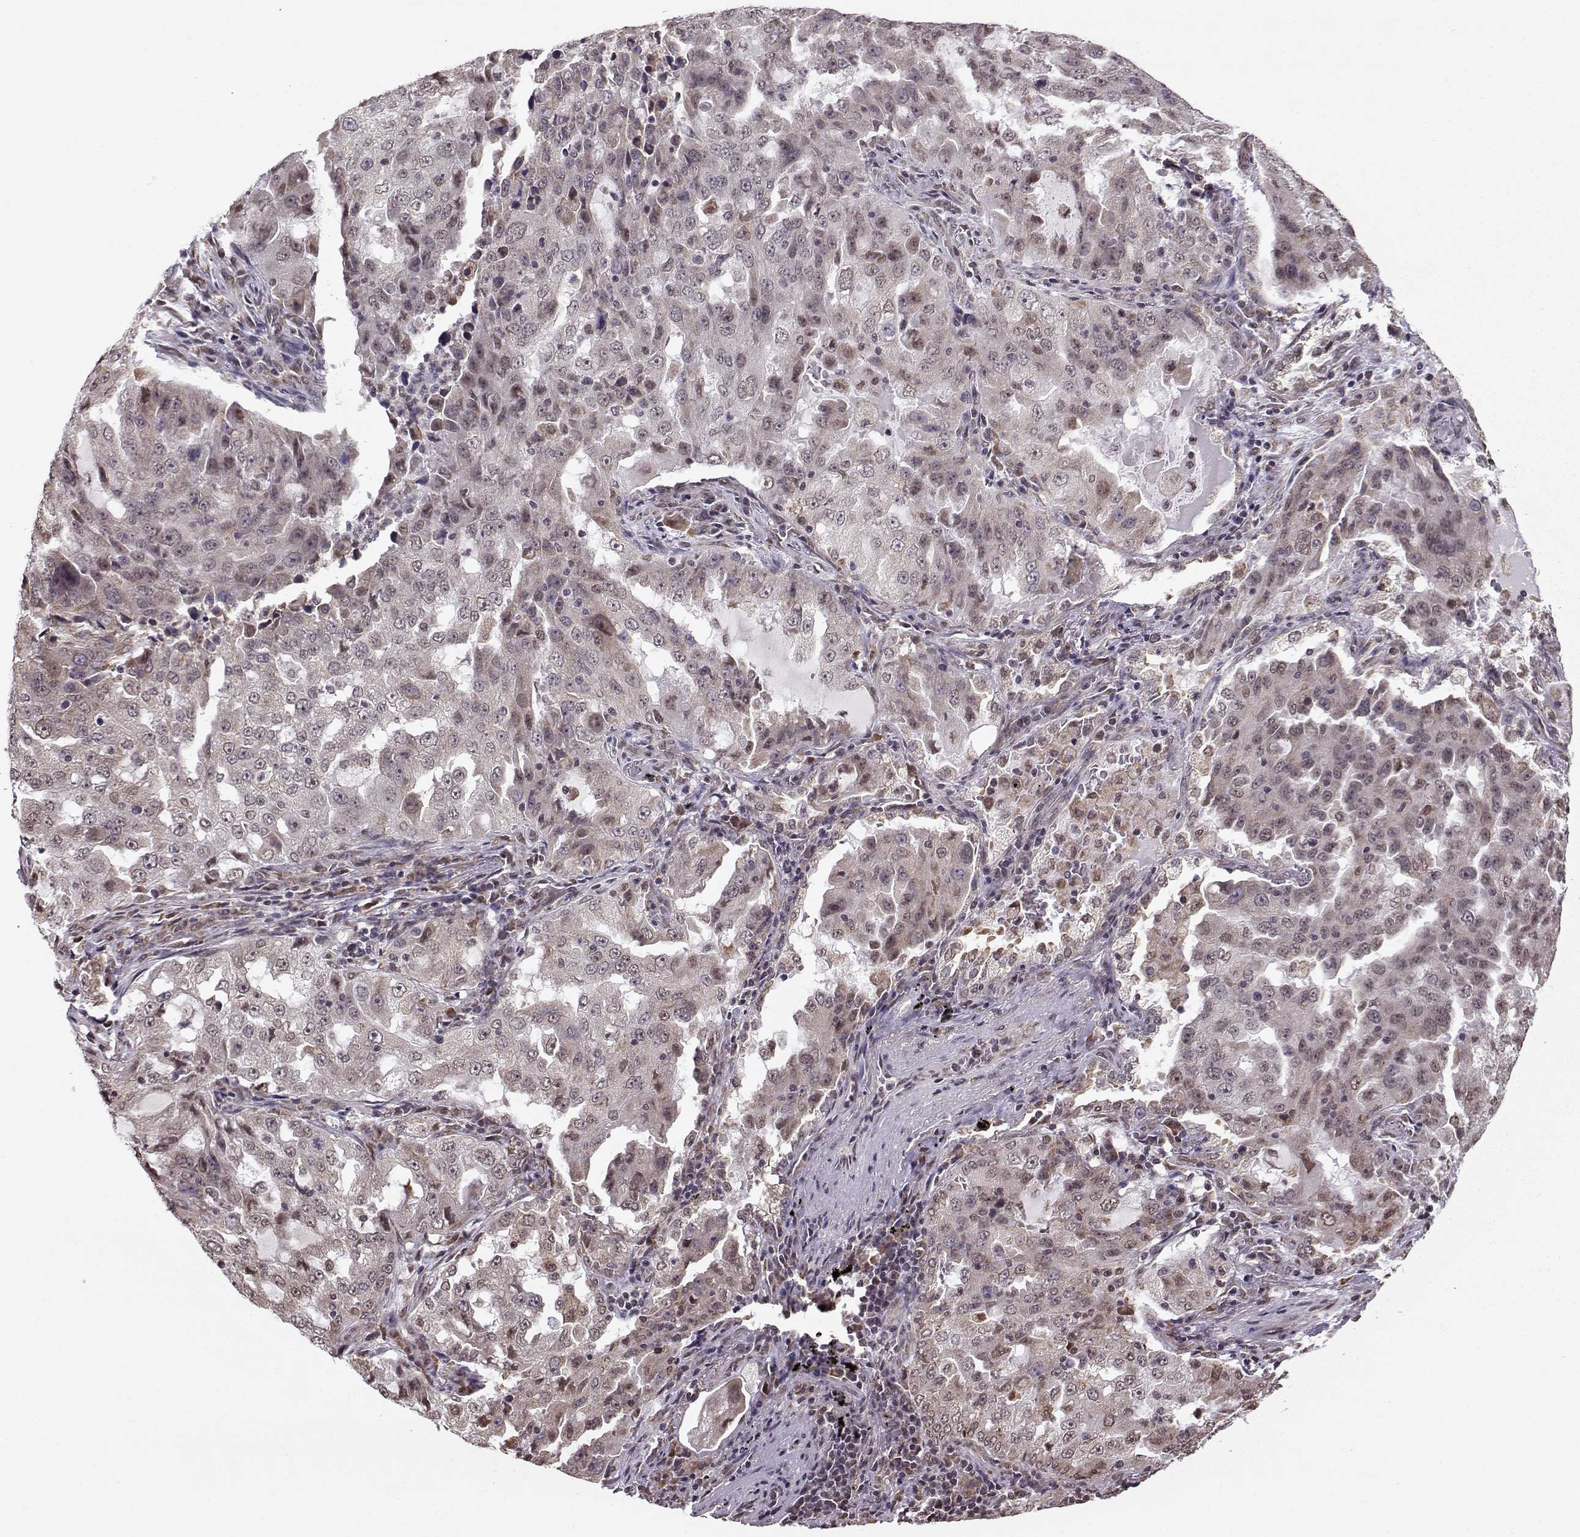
{"staining": {"intensity": "negative", "quantity": "none", "location": "none"}, "tissue": "lung cancer", "cell_type": "Tumor cells", "image_type": "cancer", "snomed": [{"axis": "morphology", "description": "Adenocarcinoma, NOS"}, {"axis": "topography", "description": "Lung"}], "caption": "This is an IHC image of adenocarcinoma (lung). There is no staining in tumor cells.", "gene": "EZH1", "patient": {"sex": "female", "age": 61}}